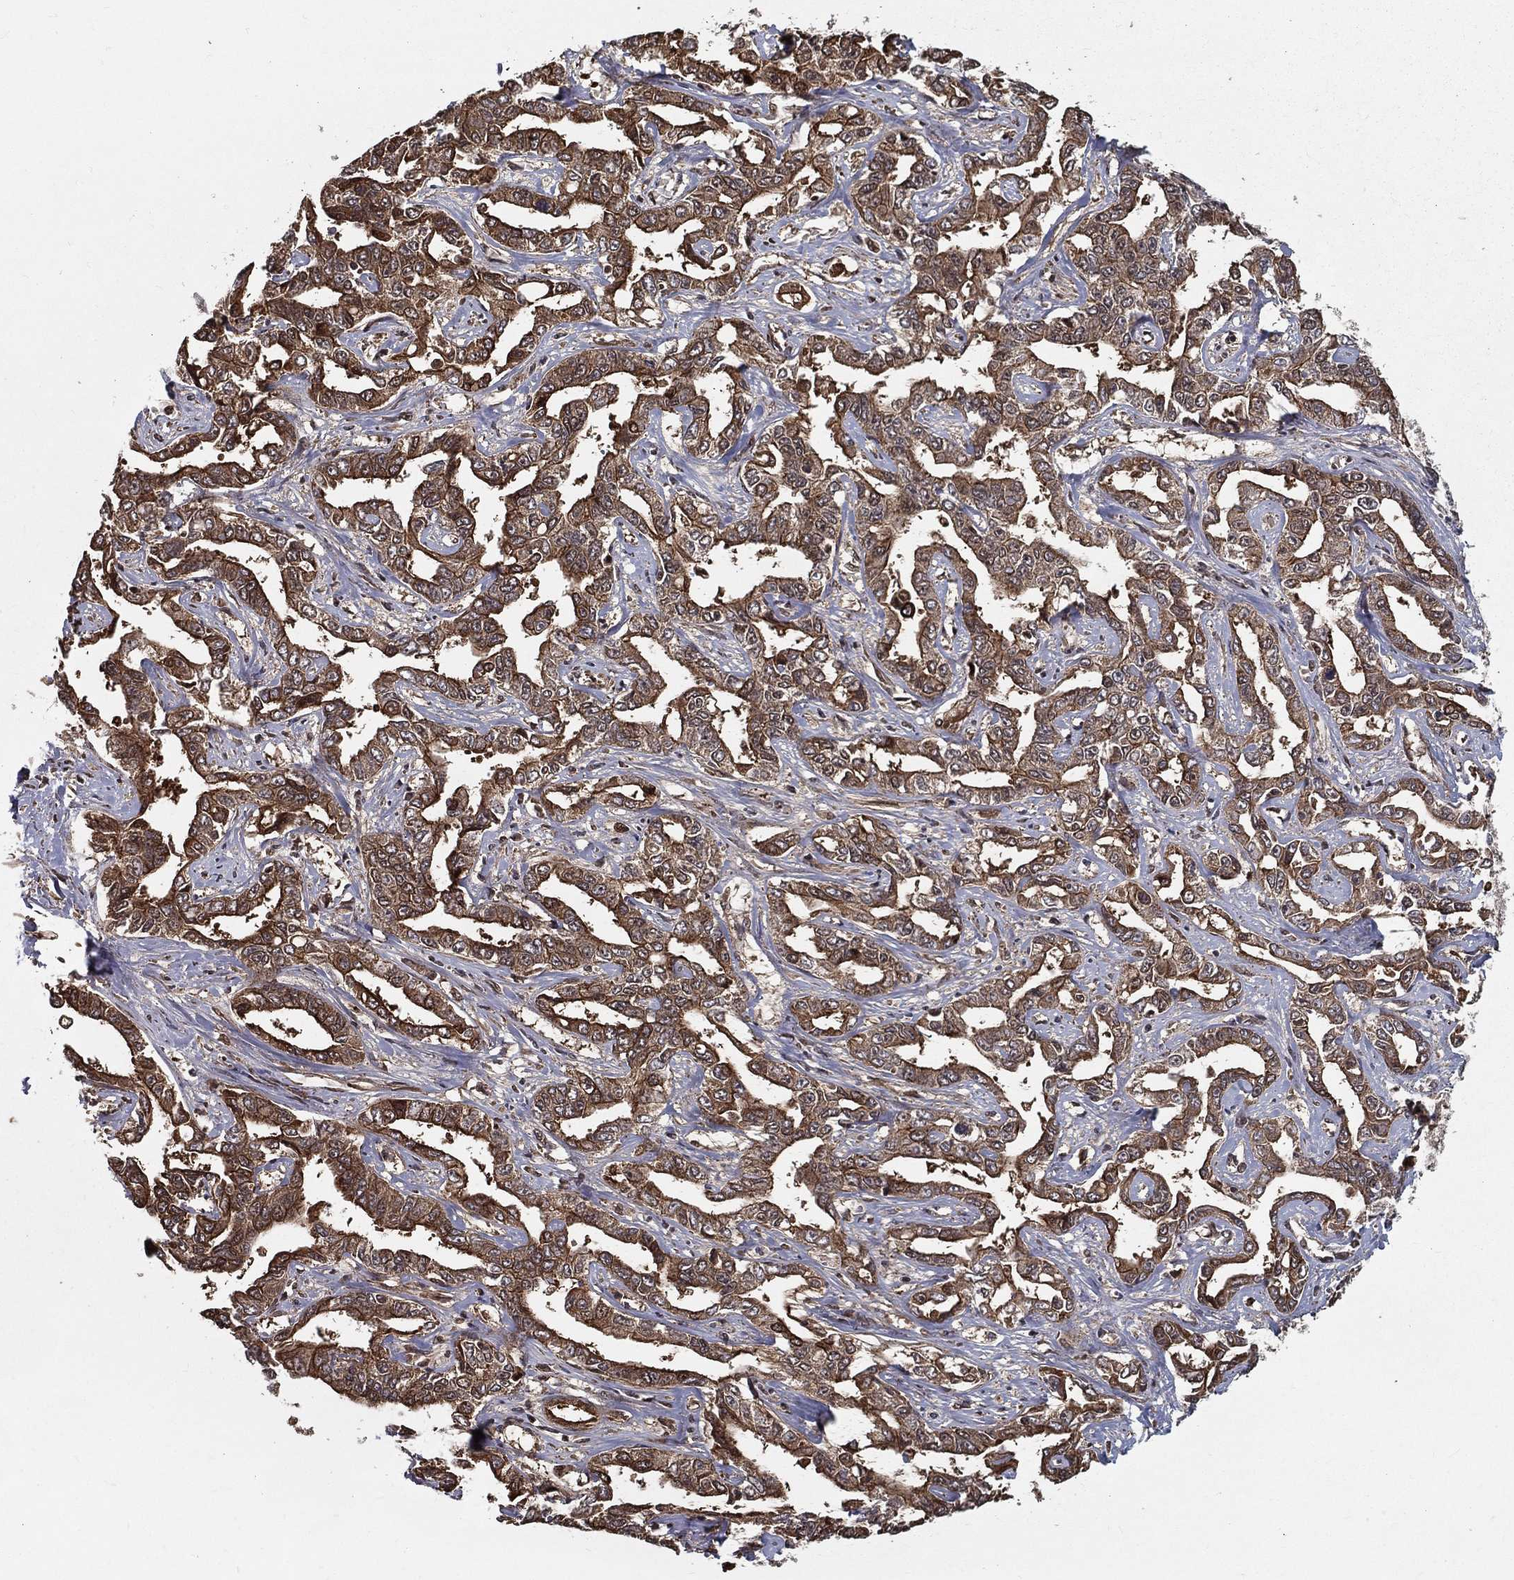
{"staining": {"intensity": "moderate", "quantity": ">75%", "location": "cytoplasmic/membranous"}, "tissue": "liver cancer", "cell_type": "Tumor cells", "image_type": "cancer", "snomed": [{"axis": "morphology", "description": "Cholangiocarcinoma"}, {"axis": "topography", "description": "Liver"}], "caption": "Liver cholangiocarcinoma stained with immunohistochemistry displays moderate cytoplasmic/membranous positivity in approximately >75% of tumor cells.", "gene": "SLC6A6", "patient": {"sex": "male", "age": 59}}